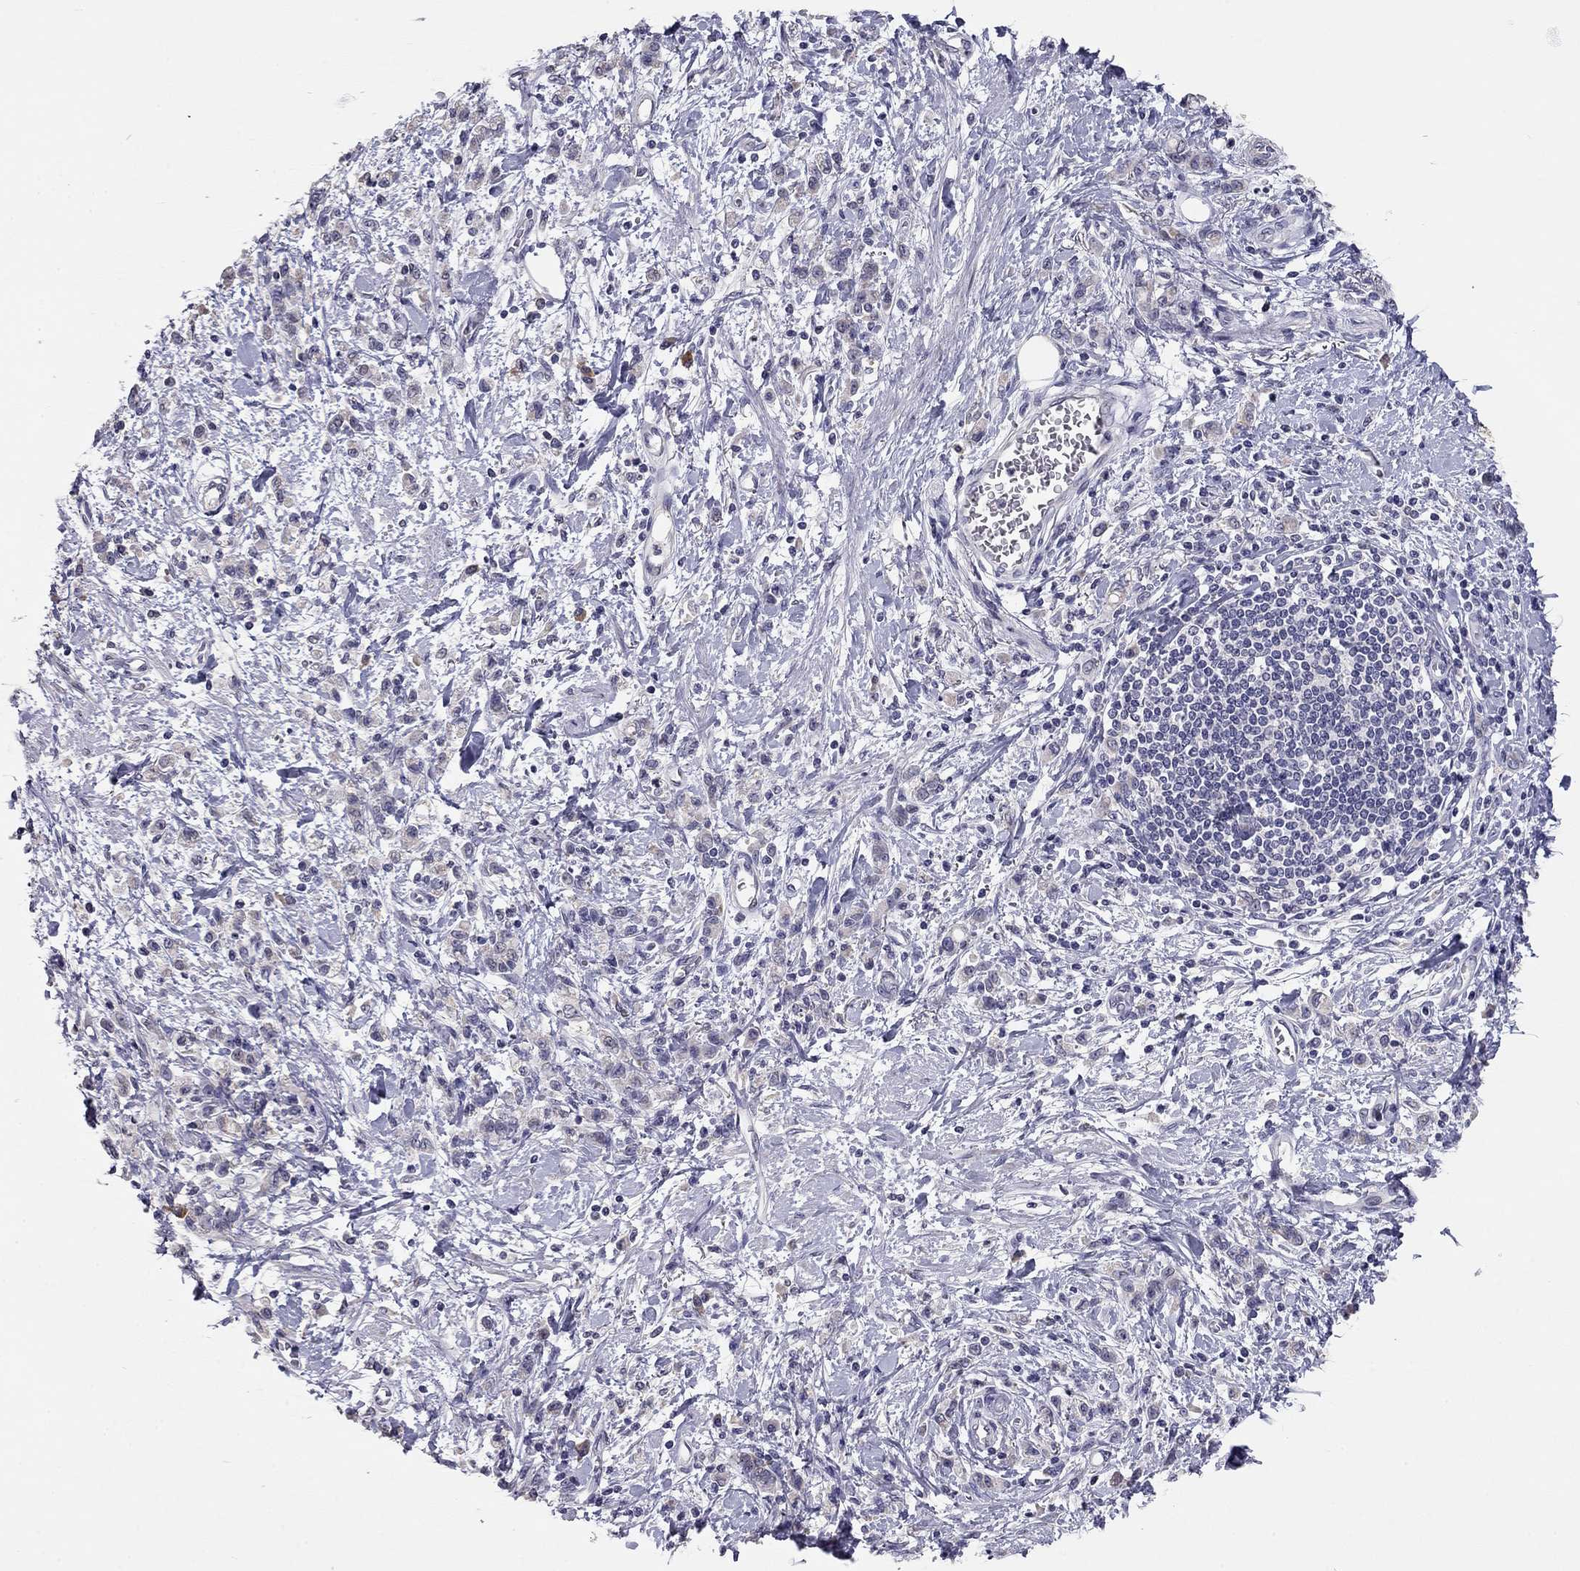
{"staining": {"intensity": "negative", "quantity": "none", "location": "none"}, "tissue": "stomach cancer", "cell_type": "Tumor cells", "image_type": "cancer", "snomed": [{"axis": "morphology", "description": "Adenocarcinoma, NOS"}, {"axis": "topography", "description": "Stomach"}], "caption": "An image of human stomach adenocarcinoma is negative for staining in tumor cells.", "gene": "SCARB1", "patient": {"sex": "male", "age": 77}}